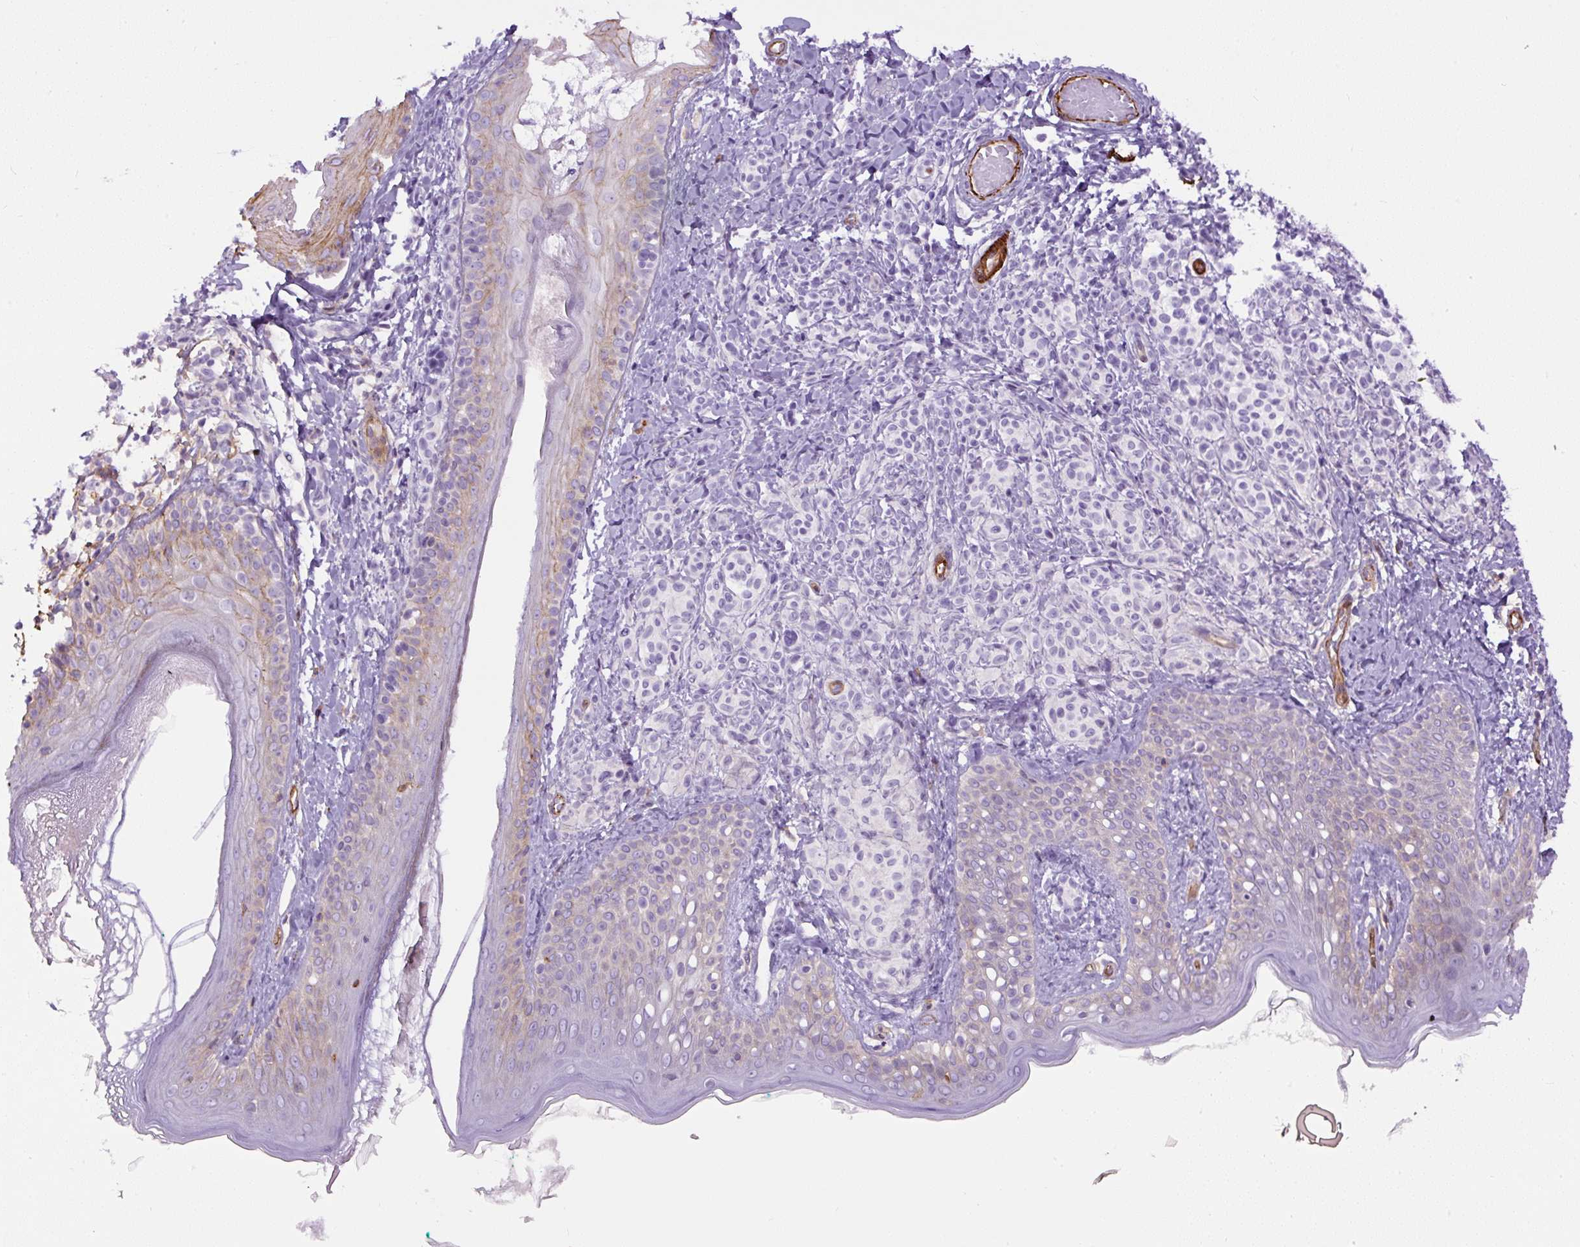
{"staining": {"intensity": "negative", "quantity": "none", "location": "none"}, "tissue": "skin", "cell_type": "Fibroblasts", "image_type": "normal", "snomed": [{"axis": "morphology", "description": "Normal tissue, NOS"}, {"axis": "topography", "description": "Skin"}], "caption": "This image is of normal skin stained with immunohistochemistry (IHC) to label a protein in brown with the nuclei are counter-stained blue. There is no expression in fibroblasts.", "gene": "B3GALT5", "patient": {"sex": "male", "age": 16}}